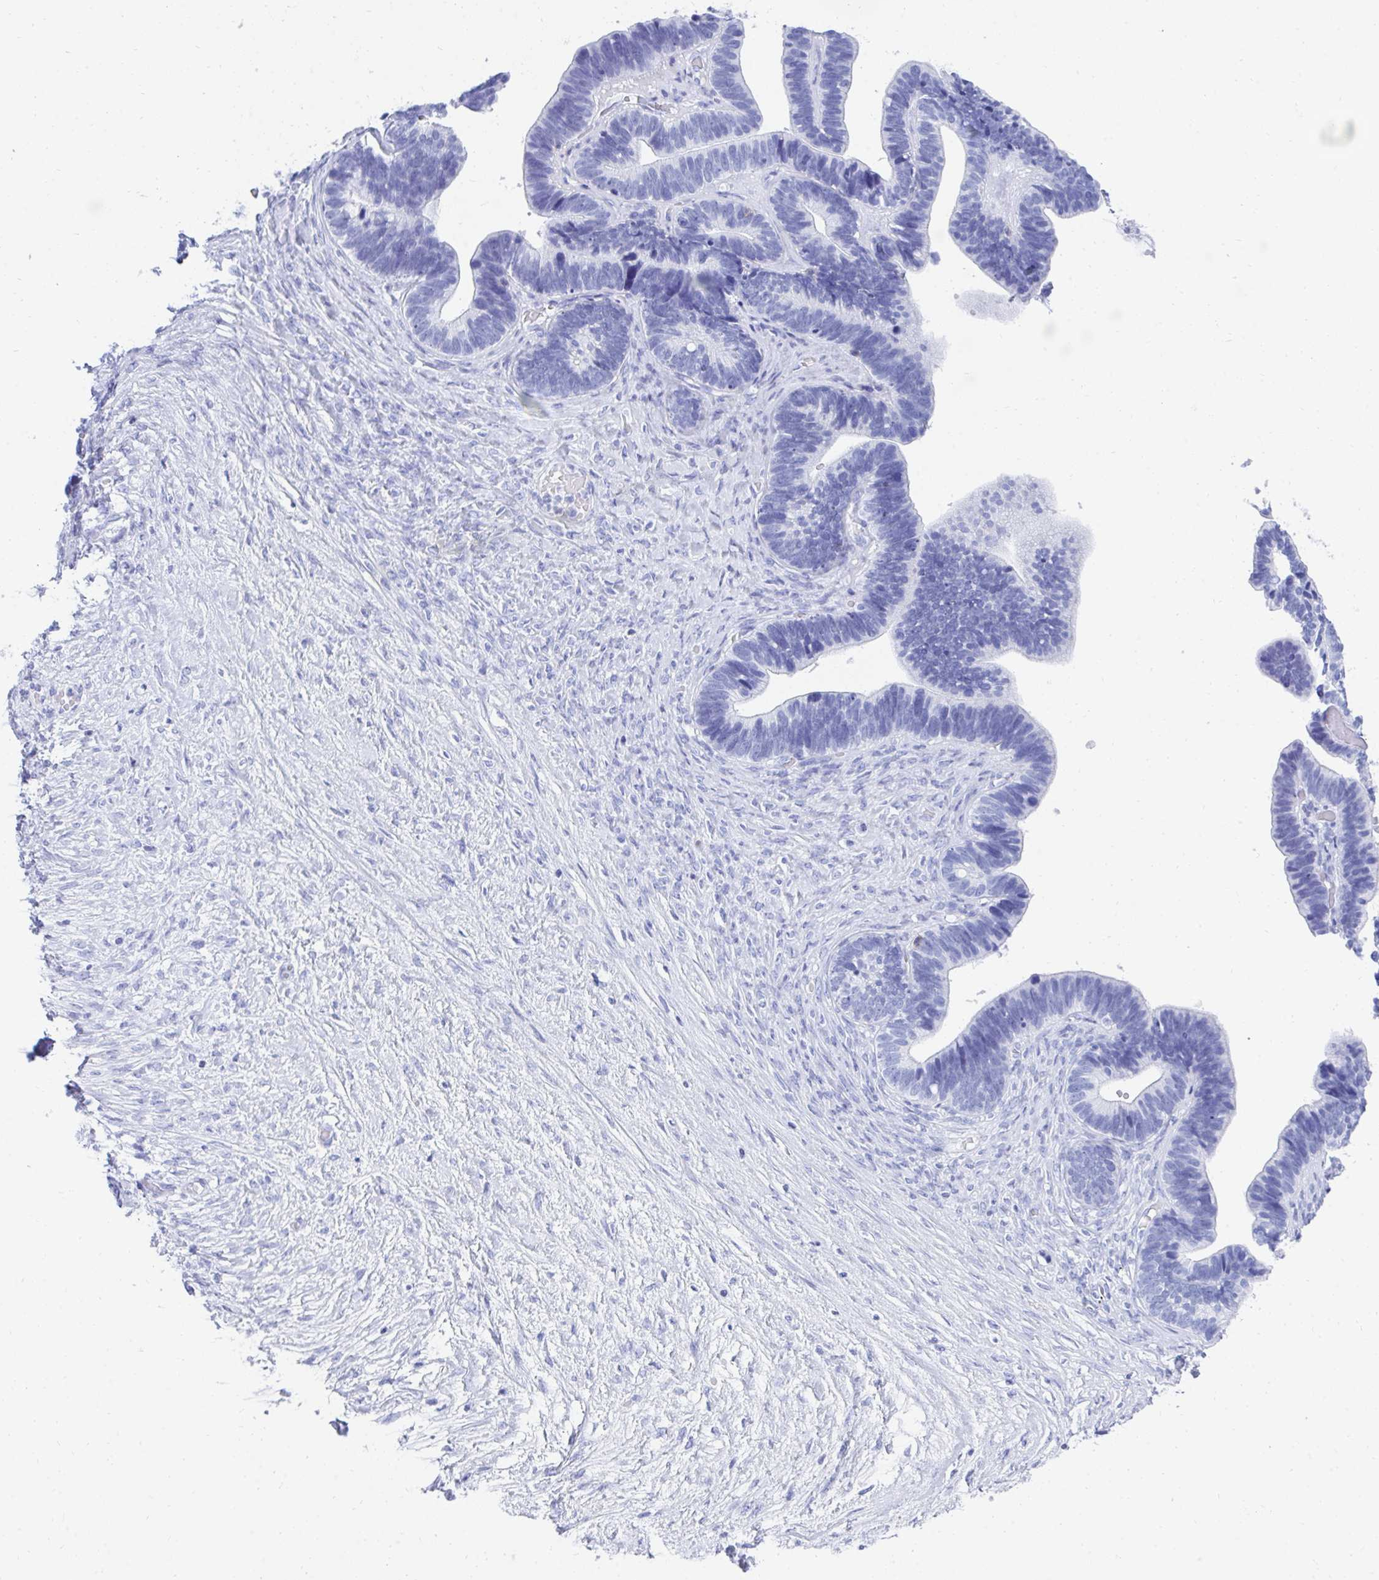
{"staining": {"intensity": "negative", "quantity": "none", "location": "none"}, "tissue": "ovarian cancer", "cell_type": "Tumor cells", "image_type": "cancer", "snomed": [{"axis": "morphology", "description": "Cystadenocarcinoma, serous, NOS"}, {"axis": "topography", "description": "Ovary"}], "caption": "Human serous cystadenocarcinoma (ovarian) stained for a protein using immunohistochemistry (IHC) demonstrates no staining in tumor cells.", "gene": "CD7", "patient": {"sex": "female", "age": 56}}